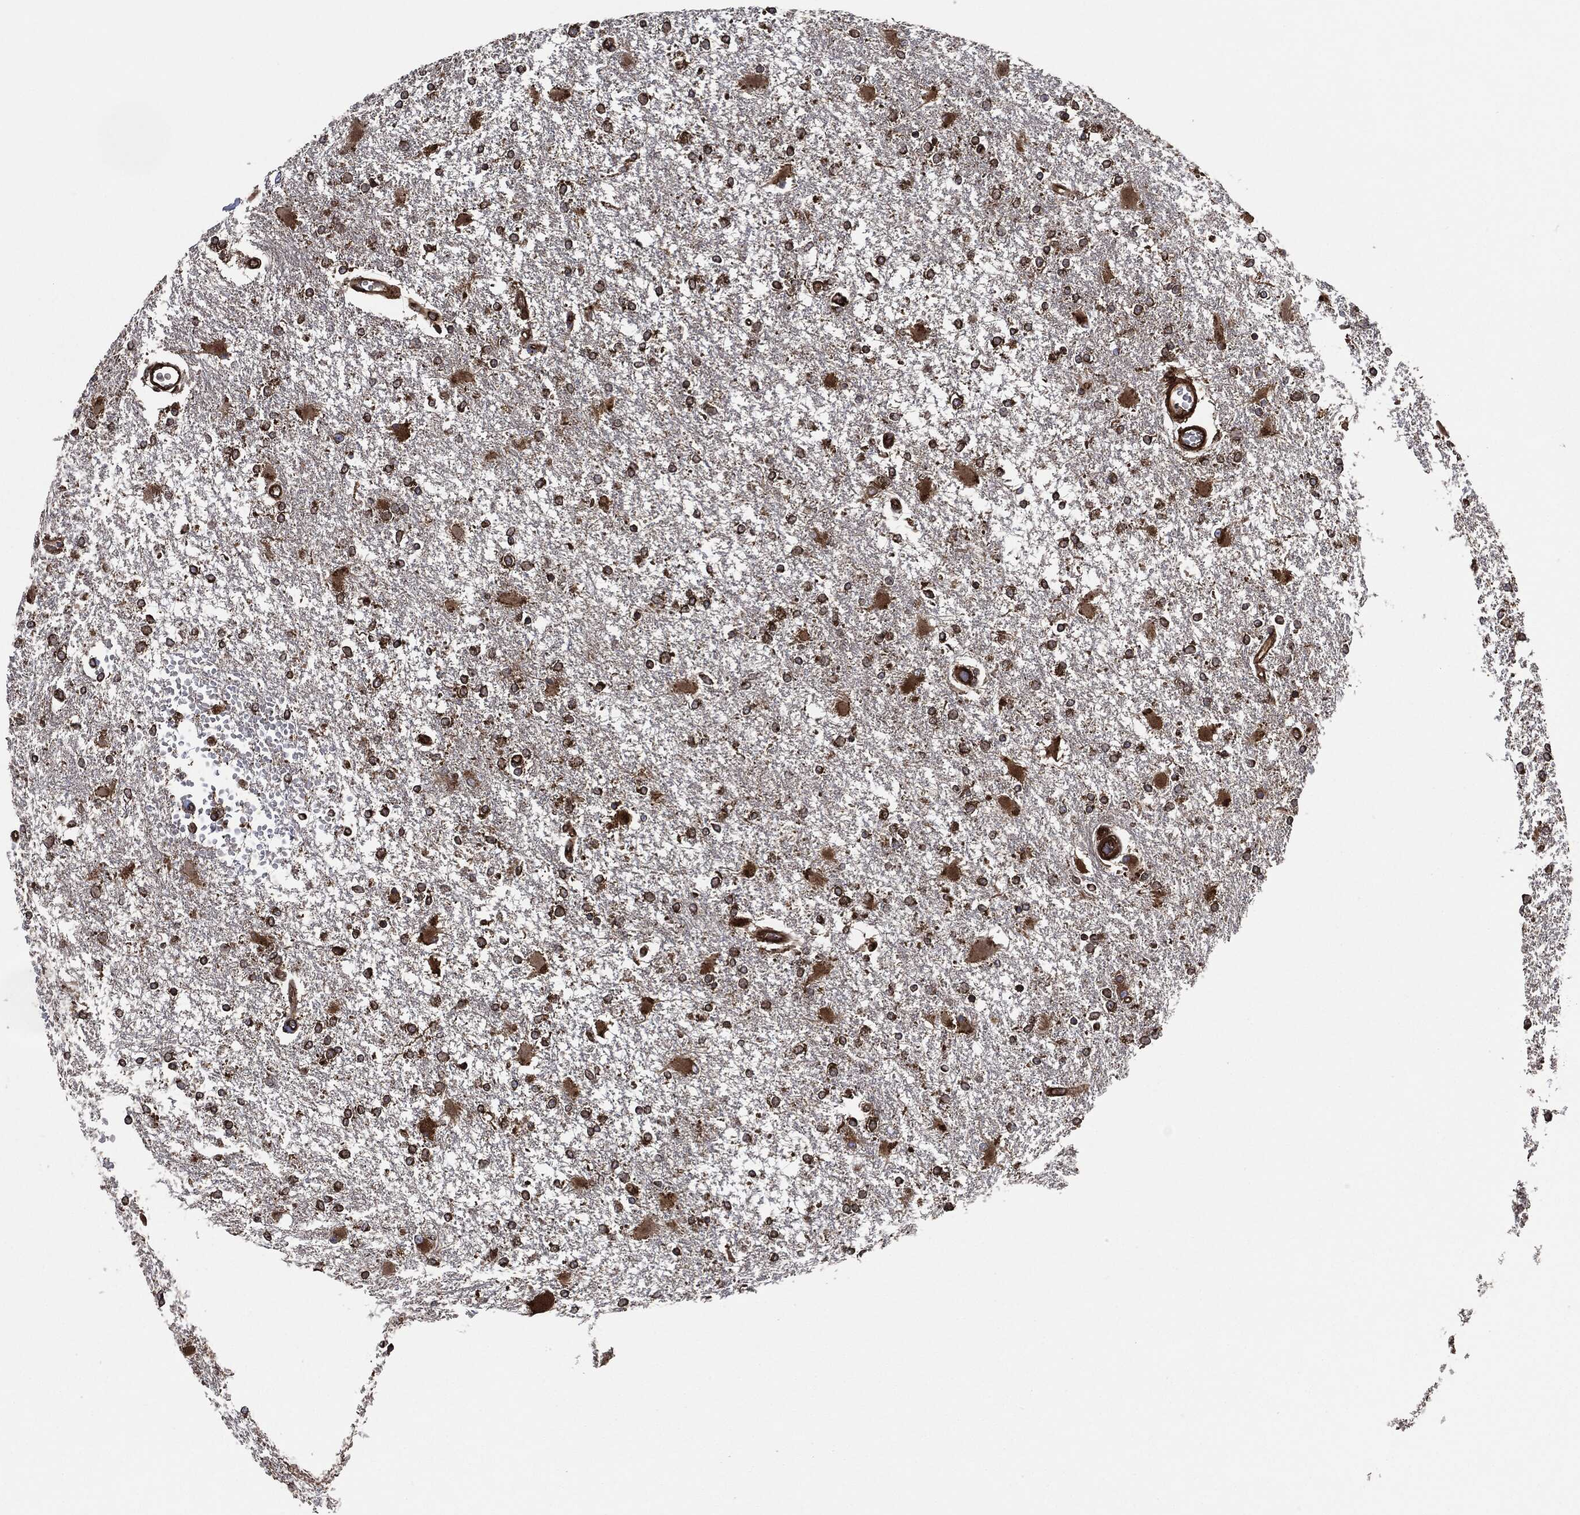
{"staining": {"intensity": "strong", "quantity": ">75%", "location": "cytoplasmic/membranous"}, "tissue": "glioma", "cell_type": "Tumor cells", "image_type": "cancer", "snomed": [{"axis": "morphology", "description": "Glioma, malignant, High grade"}, {"axis": "topography", "description": "Cerebral cortex"}], "caption": "Immunohistochemistry (IHC) (DAB) staining of high-grade glioma (malignant) exhibits strong cytoplasmic/membranous protein positivity in about >75% of tumor cells.", "gene": "AMFR", "patient": {"sex": "male", "age": 79}}